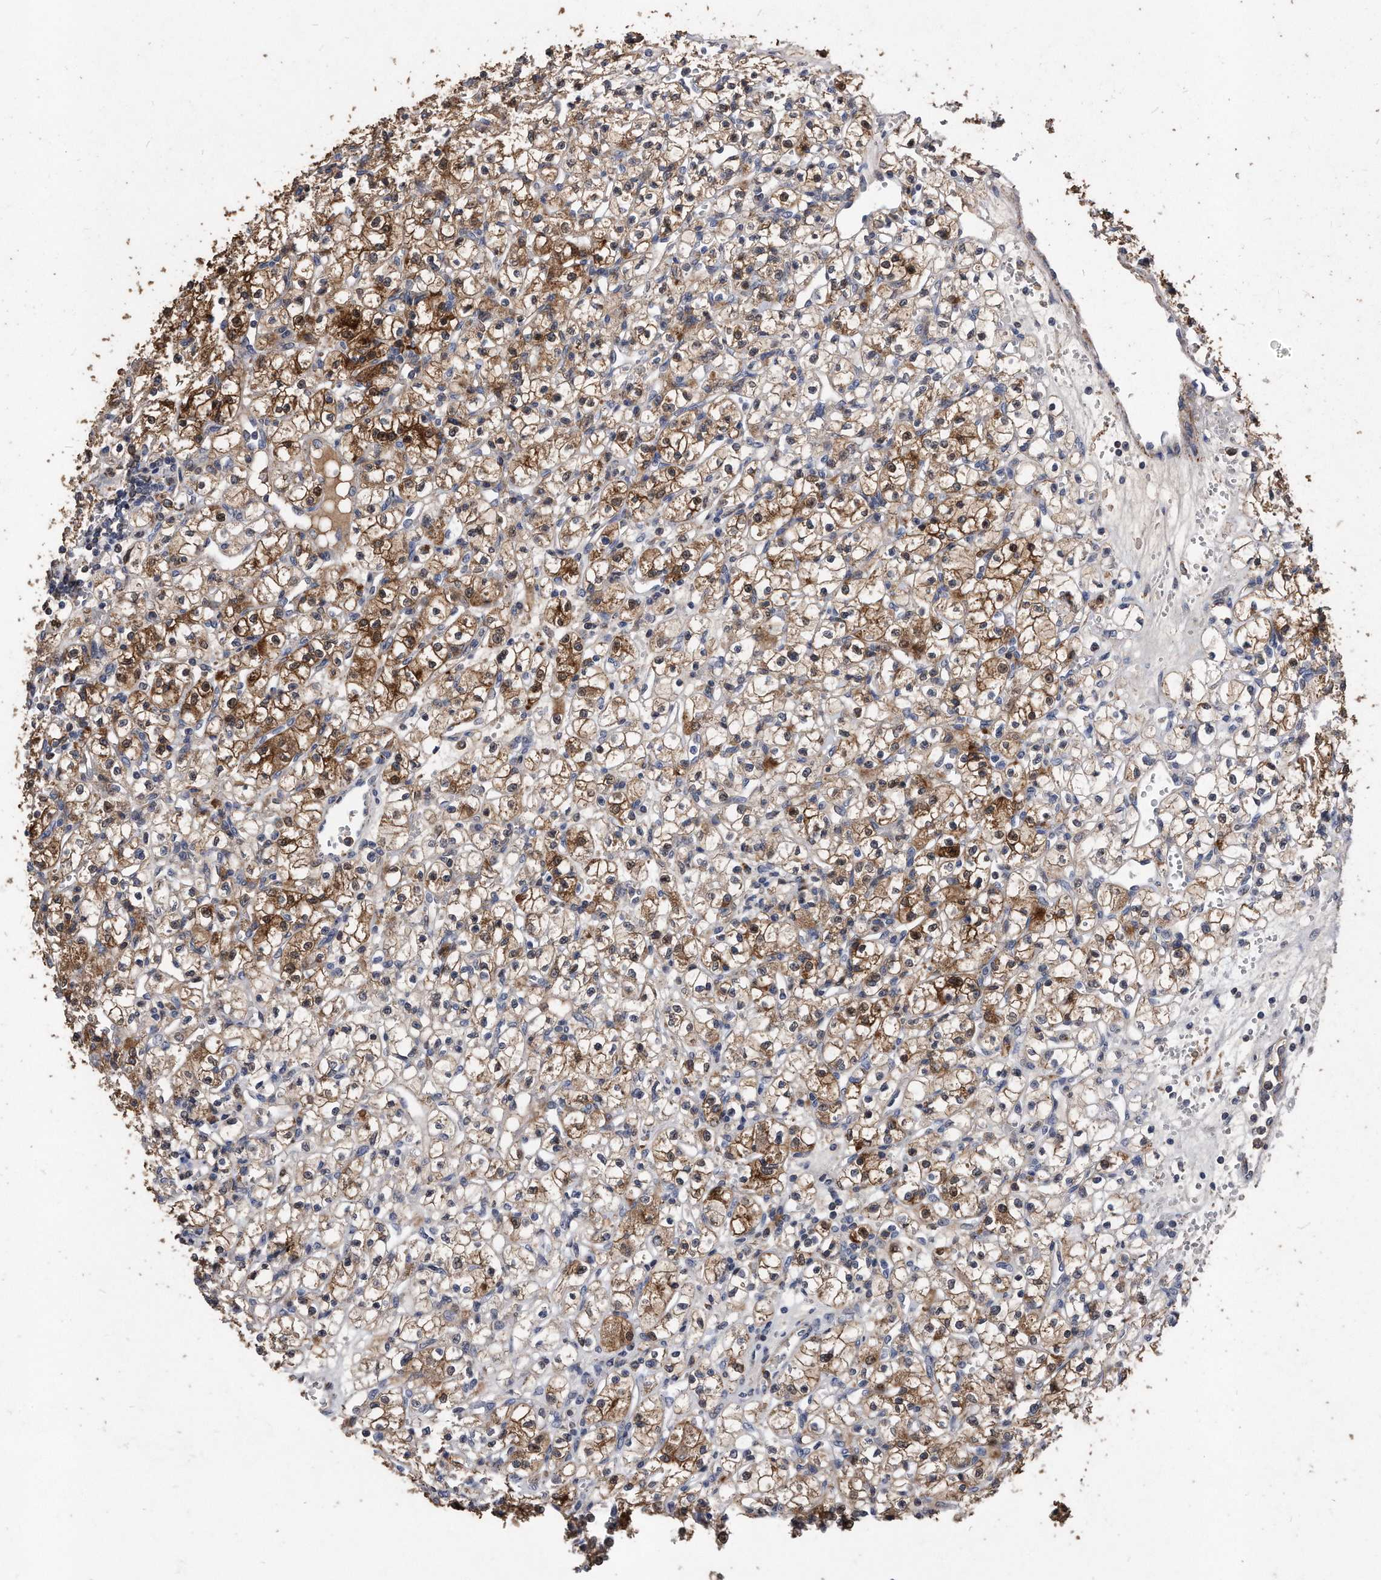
{"staining": {"intensity": "moderate", "quantity": ">75%", "location": "cytoplasmic/membranous"}, "tissue": "renal cancer", "cell_type": "Tumor cells", "image_type": "cancer", "snomed": [{"axis": "morphology", "description": "Adenocarcinoma, NOS"}, {"axis": "topography", "description": "Kidney"}], "caption": "High-magnification brightfield microscopy of renal adenocarcinoma stained with DAB (3,3'-diaminobenzidine) (brown) and counterstained with hematoxylin (blue). tumor cells exhibit moderate cytoplasmic/membranous expression is appreciated in approximately>75% of cells.", "gene": "IL20RA", "patient": {"sex": "female", "age": 59}}